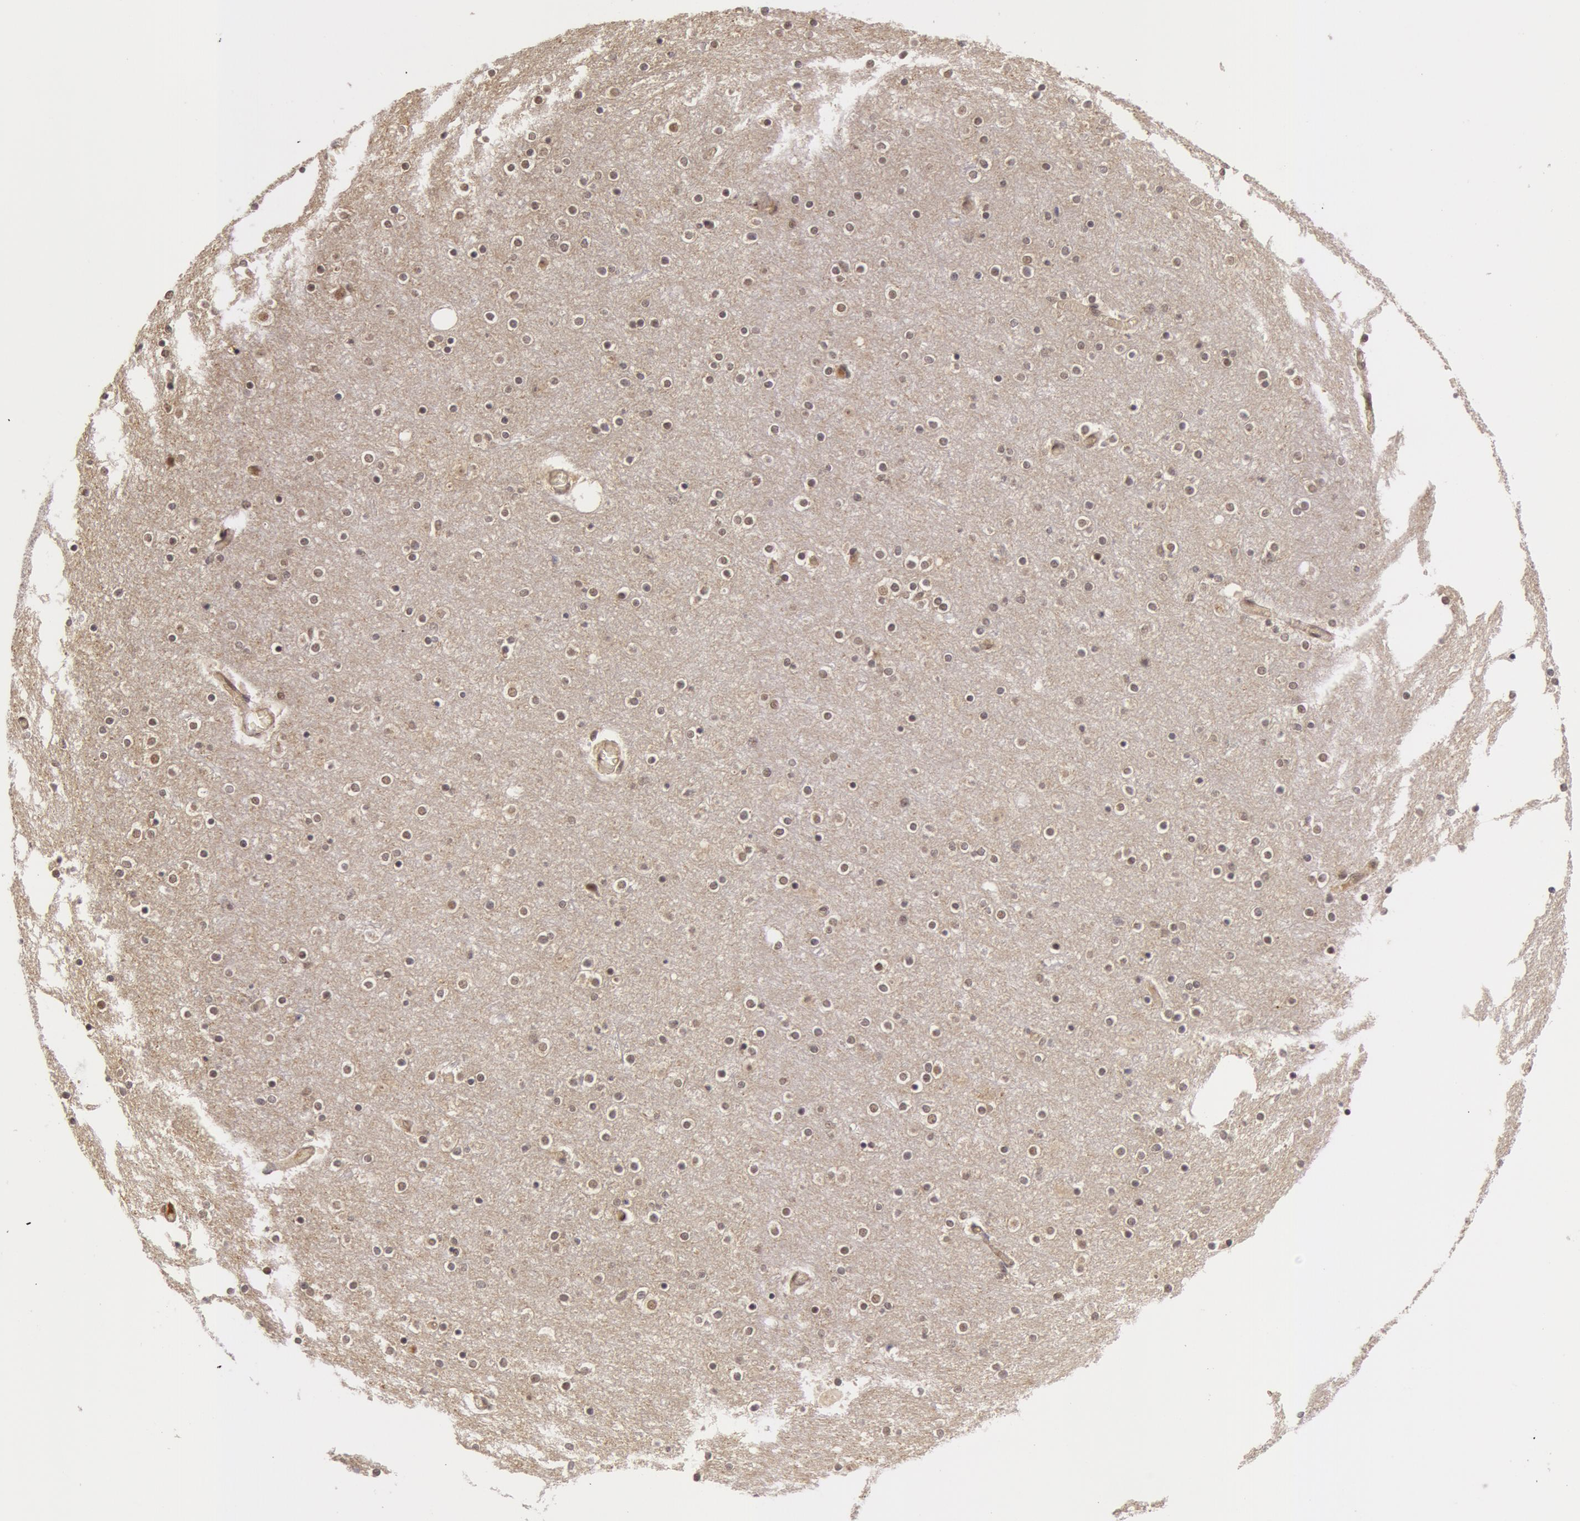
{"staining": {"intensity": "moderate", "quantity": ">75%", "location": "cytoplasmic/membranous"}, "tissue": "cerebral cortex", "cell_type": "Endothelial cells", "image_type": "normal", "snomed": [{"axis": "morphology", "description": "Normal tissue, NOS"}, {"axis": "topography", "description": "Cerebral cortex"}], "caption": "This histopathology image shows IHC staining of normal cerebral cortex, with medium moderate cytoplasmic/membranous positivity in approximately >75% of endothelial cells.", "gene": "SYTL4", "patient": {"sex": "female", "age": 54}}